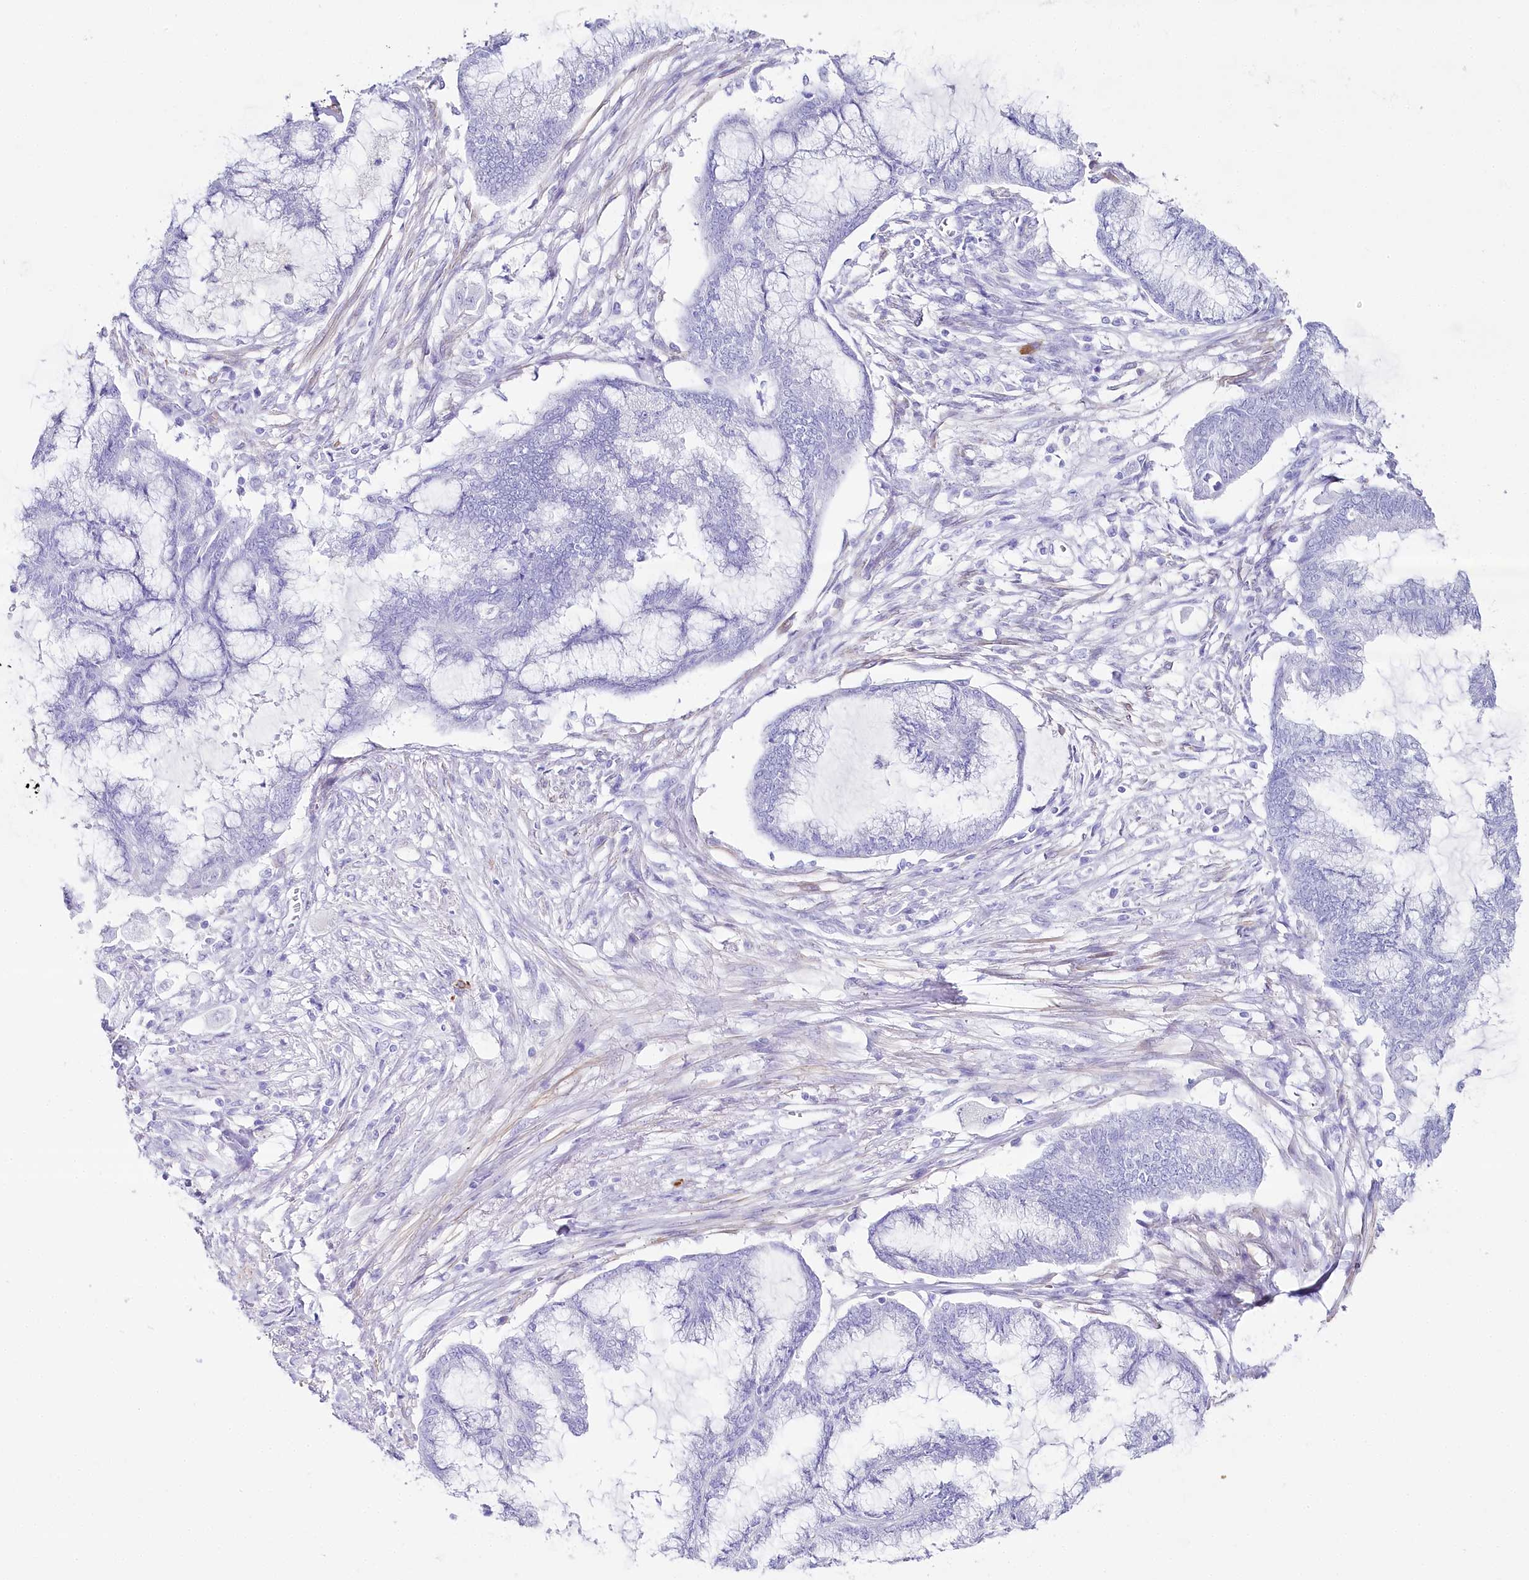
{"staining": {"intensity": "negative", "quantity": "none", "location": "none"}, "tissue": "endometrial cancer", "cell_type": "Tumor cells", "image_type": "cancer", "snomed": [{"axis": "morphology", "description": "Adenocarcinoma, NOS"}, {"axis": "topography", "description": "Endometrium"}], "caption": "The image demonstrates no staining of tumor cells in endometrial adenocarcinoma. (Stains: DAB (3,3'-diaminobenzidine) immunohistochemistry with hematoxylin counter stain, Microscopy: brightfield microscopy at high magnification).", "gene": "CSN3", "patient": {"sex": "female", "age": 86}}